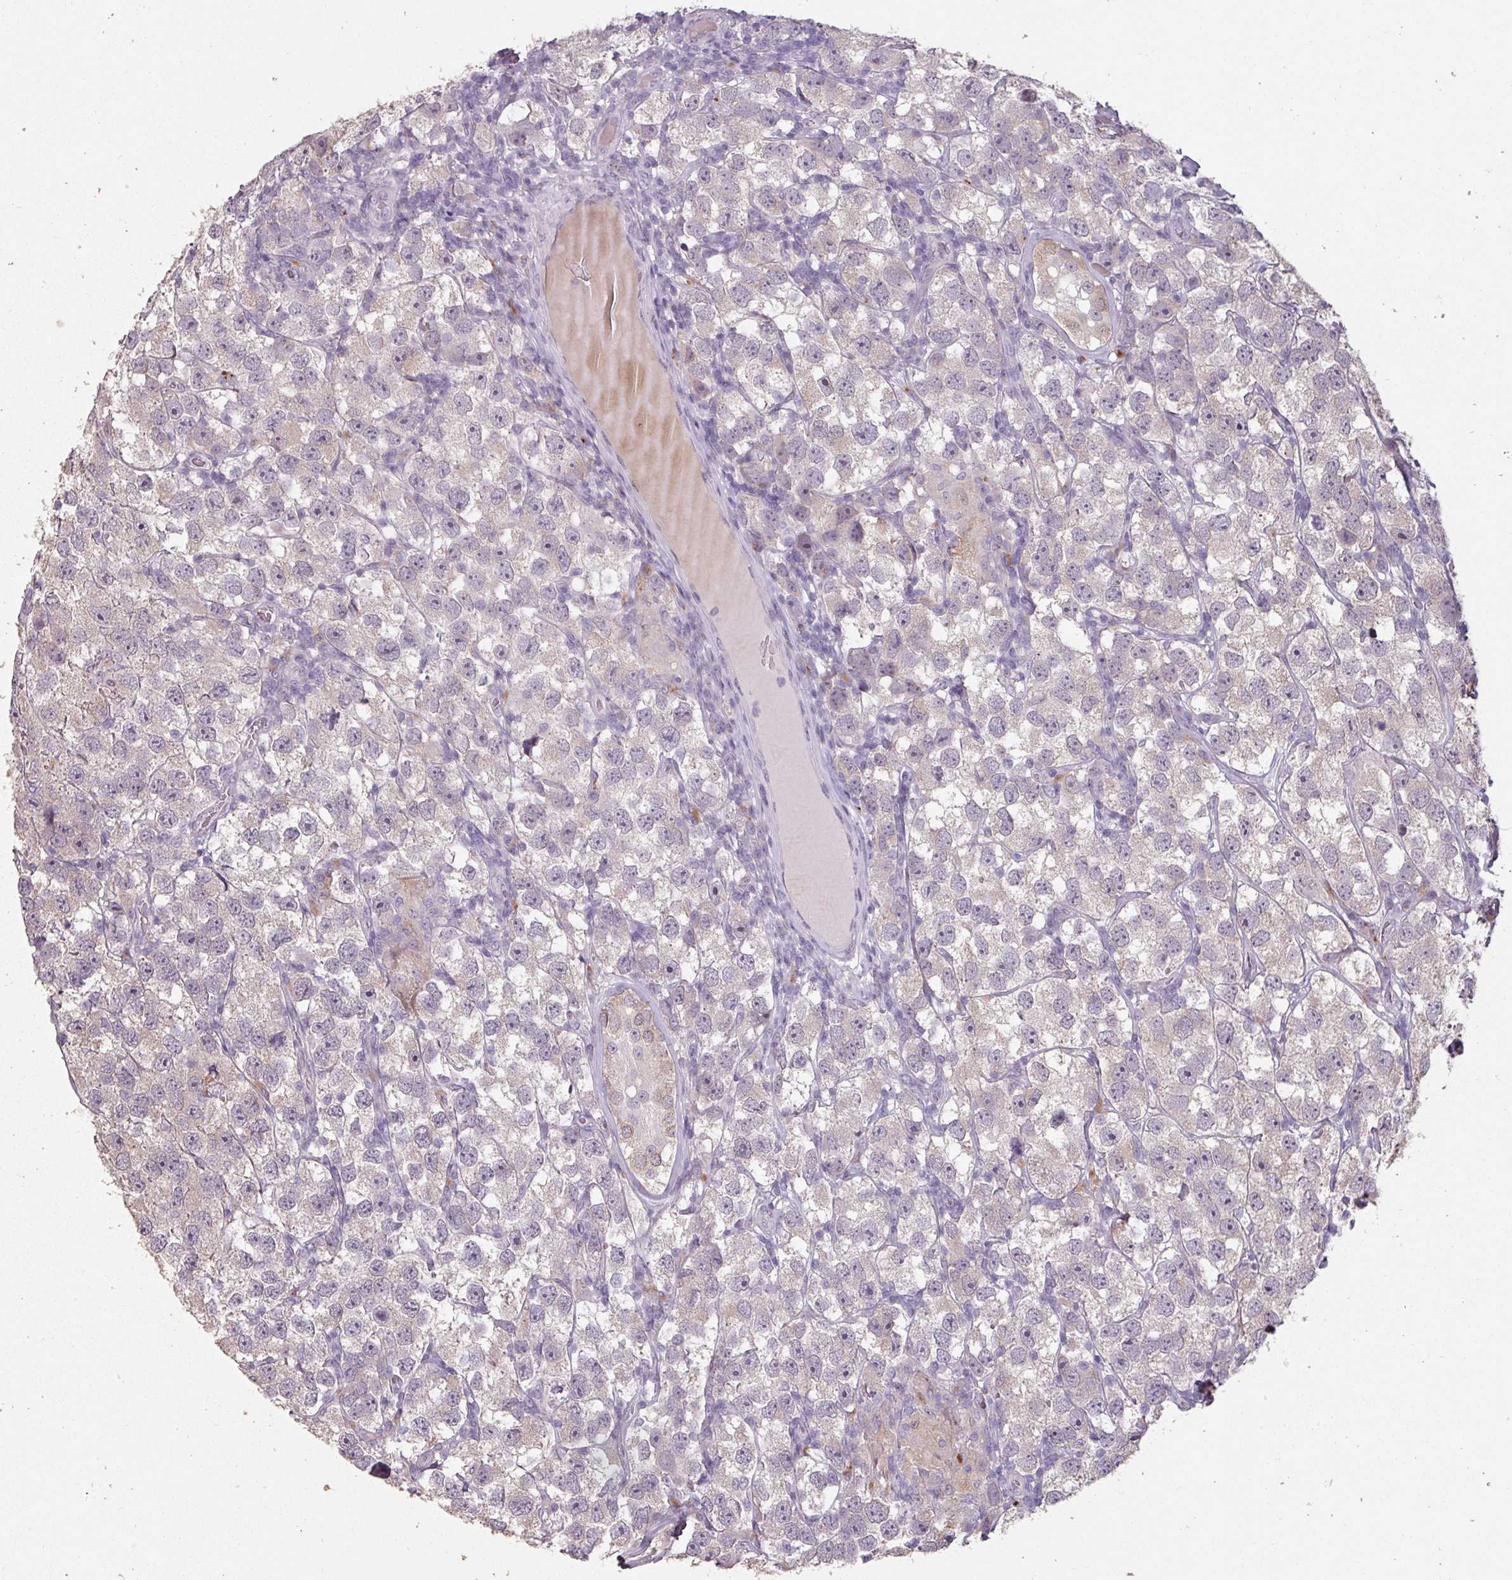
{"staining": {"intensity": "weak", "quantity": "<25%", "location": "cytoplasmic/membranous"}, "tissue": "testis cancer", "cell_type": "Tumor cells", "image_type": "cancer", "snomed": [{"axis": "morphology", "description": "Seminoma, NOS"}, {"axis": "topography", "description": "Testis"}], "caption": "This is an immunohistochemistry photomicrograph of testis cancer (seminoma). There is no expression in tumor cells.", "gene": "LYPLA1", "patient": {"sex": "male", "age": 26}}